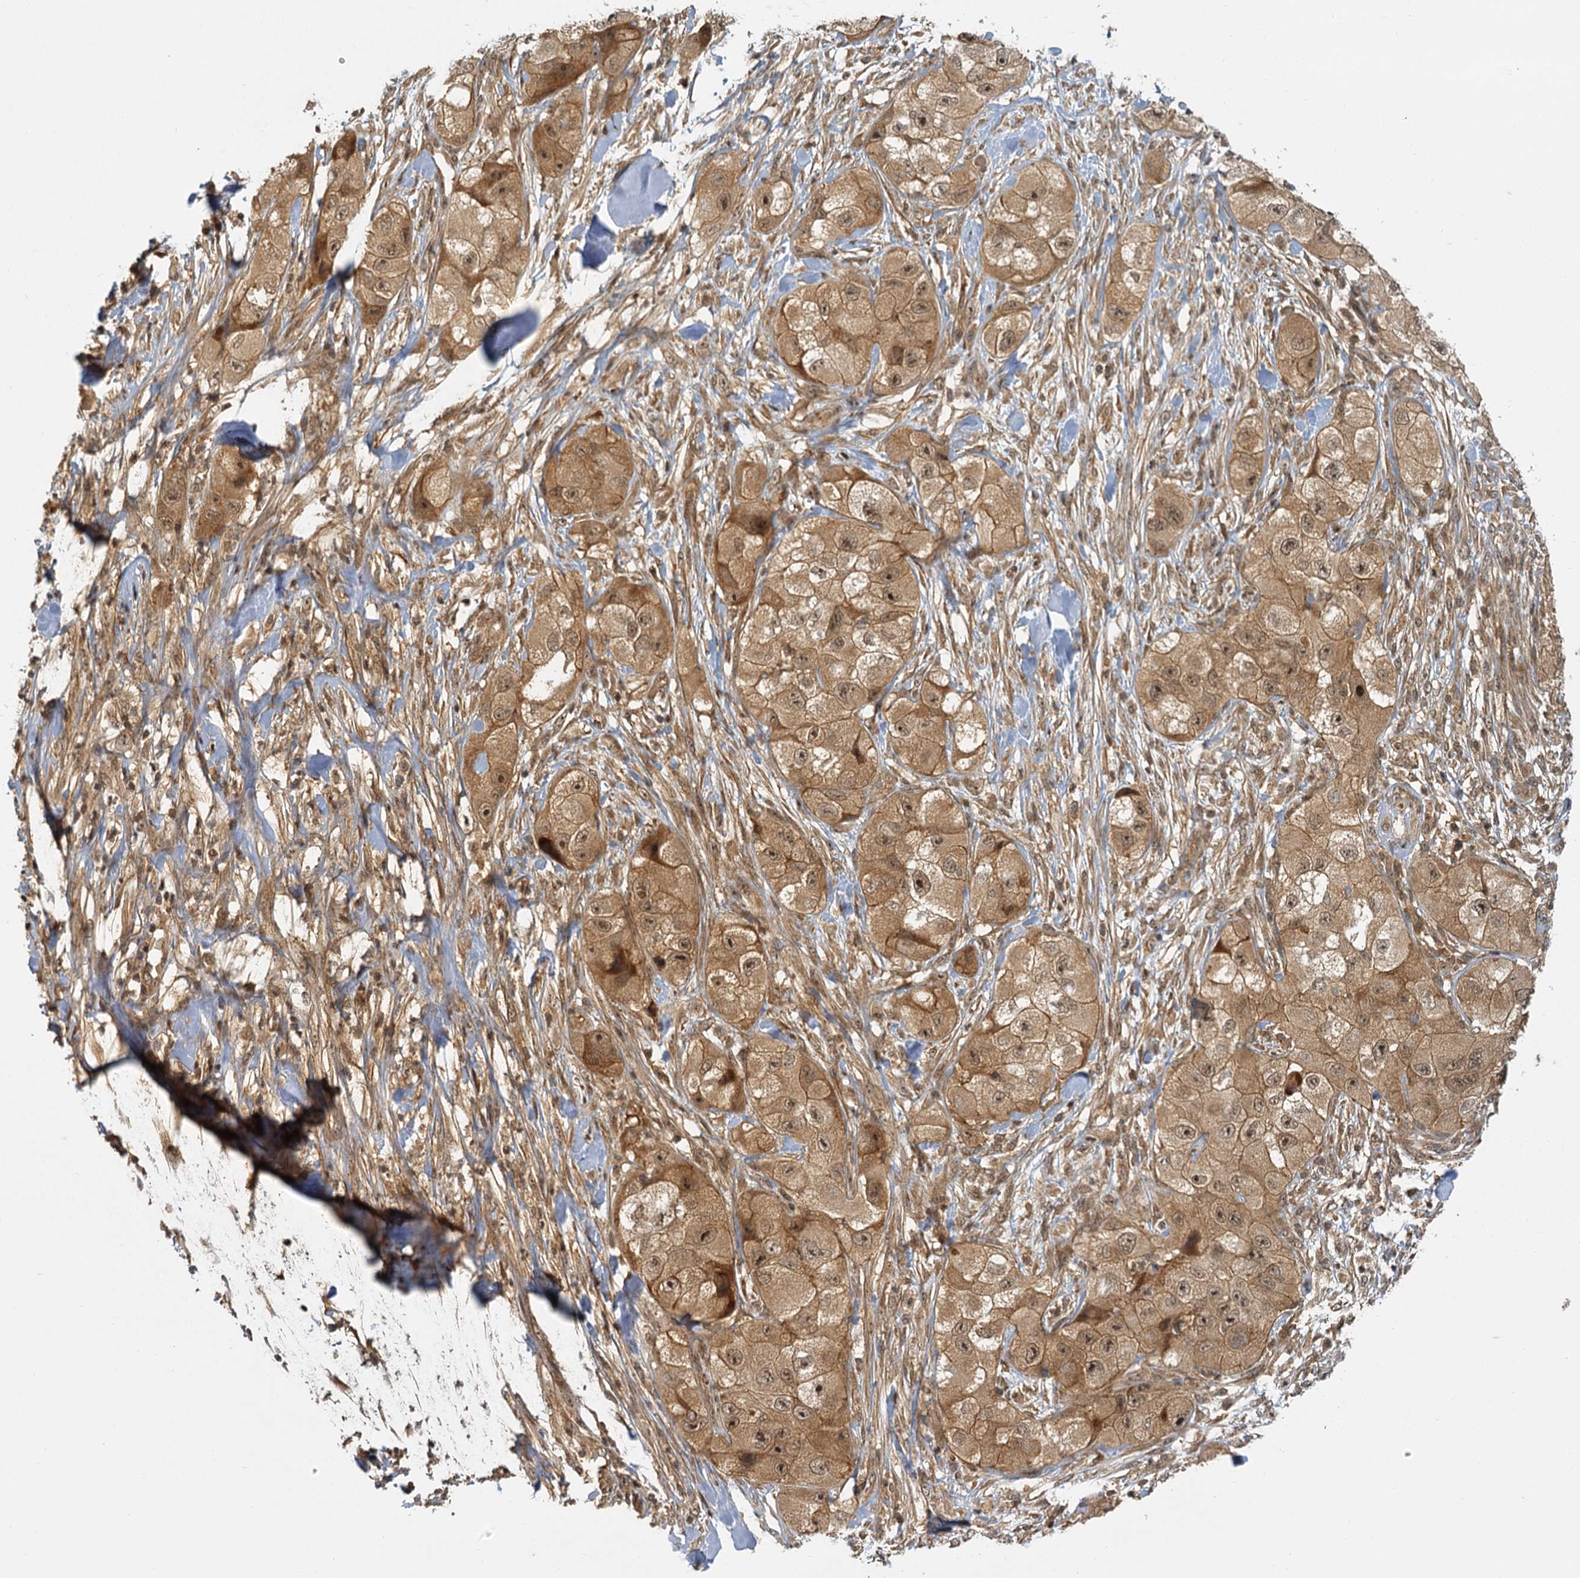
{"staining": {"intensity": "moderate", "quantity": ">75%", "location": "cytoplasmic/membranous,nuclear"}, "tissue": "skin cancer", "cell_type": "Tumor cells", "image_type": "cancer", "snomed": [{"axis": "morphology", "description": "Squamous cell carcinoma, NOS"}, {"axis": "topography", "description": "Skin"}, {"axis": "topography", "description": "Subcutis"}], "caption": "Skin squamous cell carcinoma stained with IHC exhibits moderate cytoplasmic/membranous and nuclear positivity in approximately >75% of tumor cells.", "gene": "ZNF549", "patient": {"sex": "male", "age": 73}}